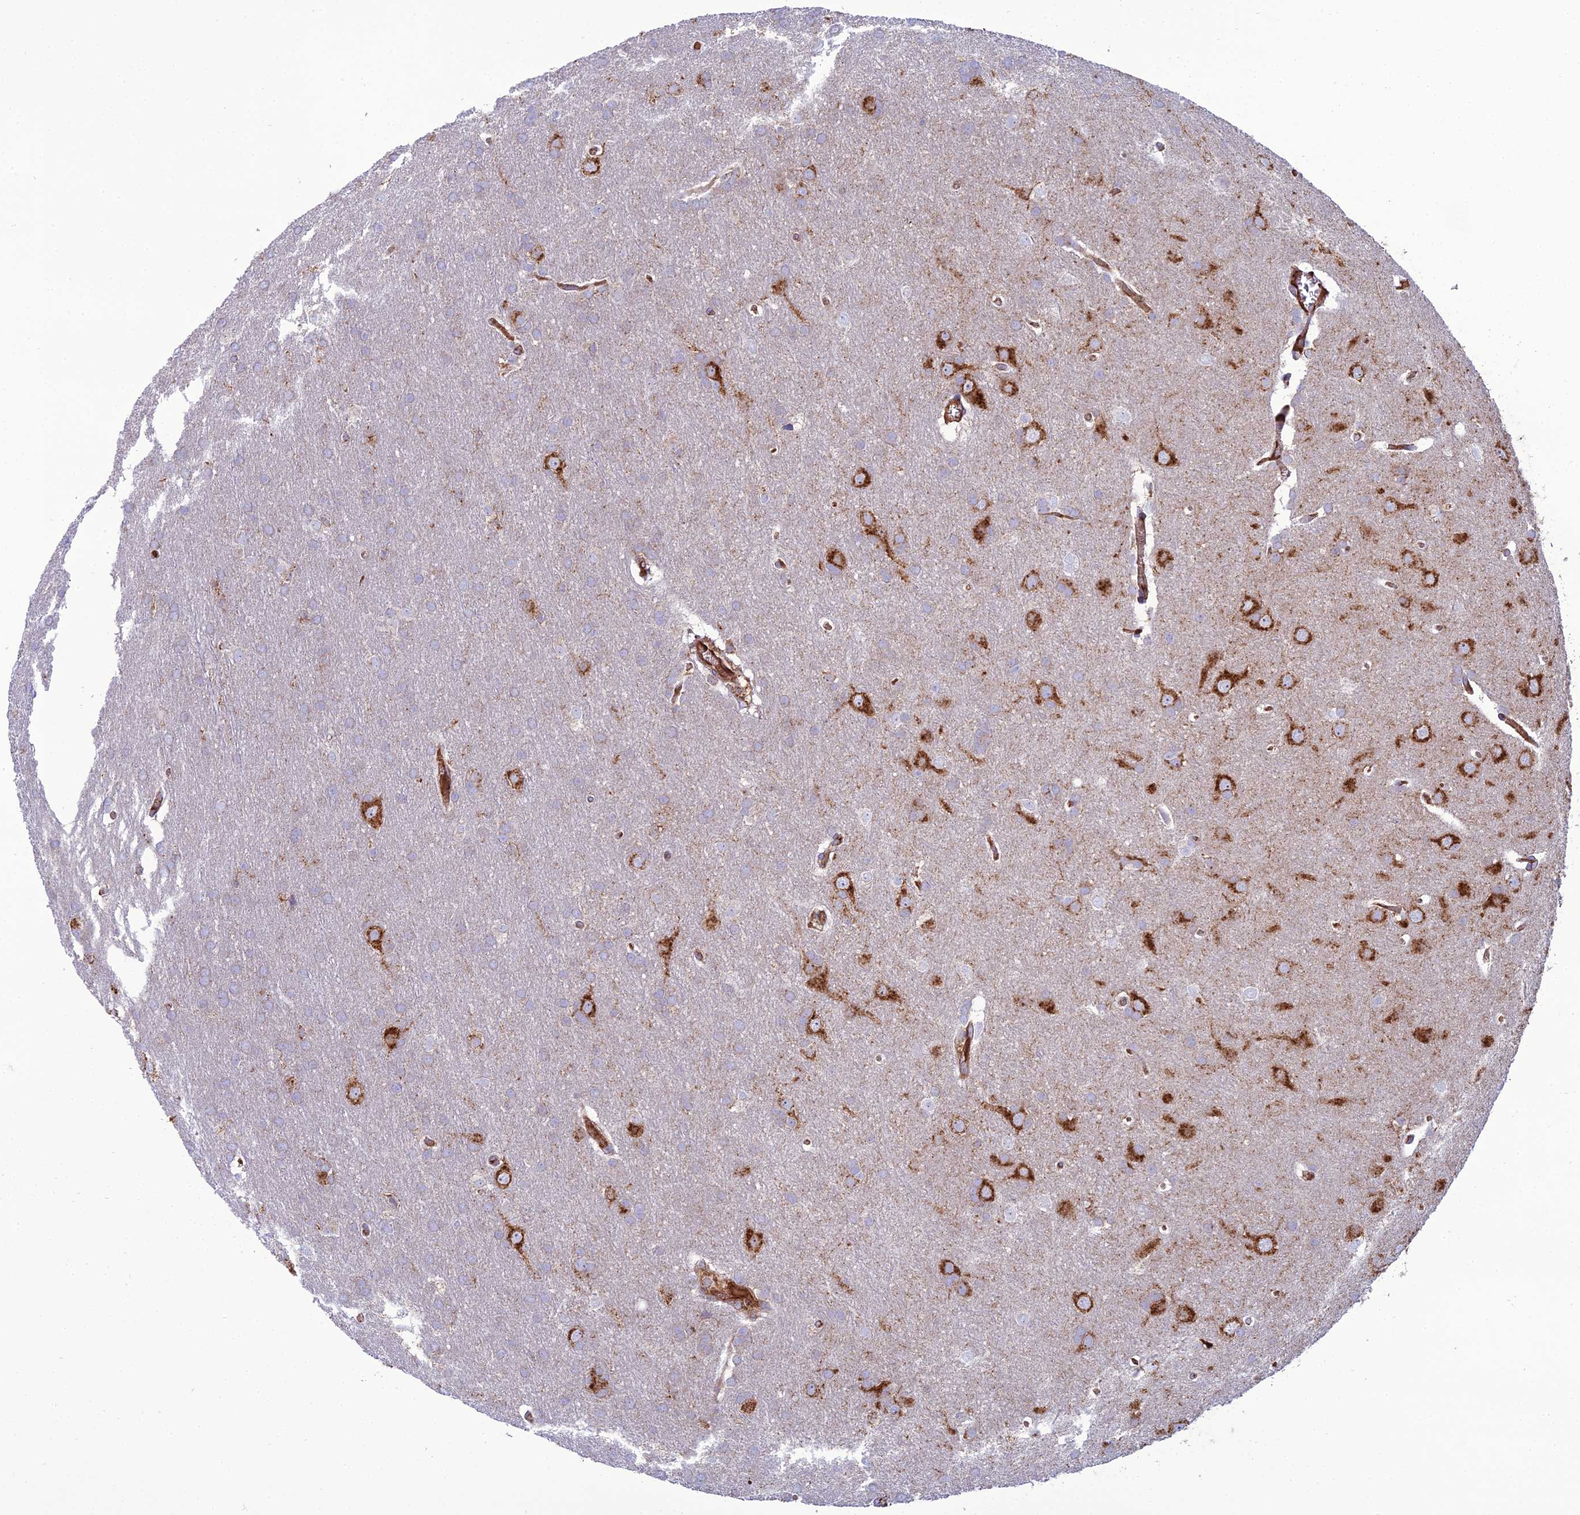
{"staining": {"intensity": "weak", "quantity": "25%-75%", "location": "cytoplasmic/membranous"}, "tissue": "glioma", "cell_type": "Tumor cells", "image_type": "cancer", "snomed": [{"axis": "morphology", "description": "Glioma, malignant, Low grade"}, {"axis": "topography", "description": "Brain"}], "caption": "A brown stain shows weak cytoplasmic/membranous staining of a protein in glioma tumor cells.", "gene": "LNPEP", "patient": {"sex": "female", "age": 32}}